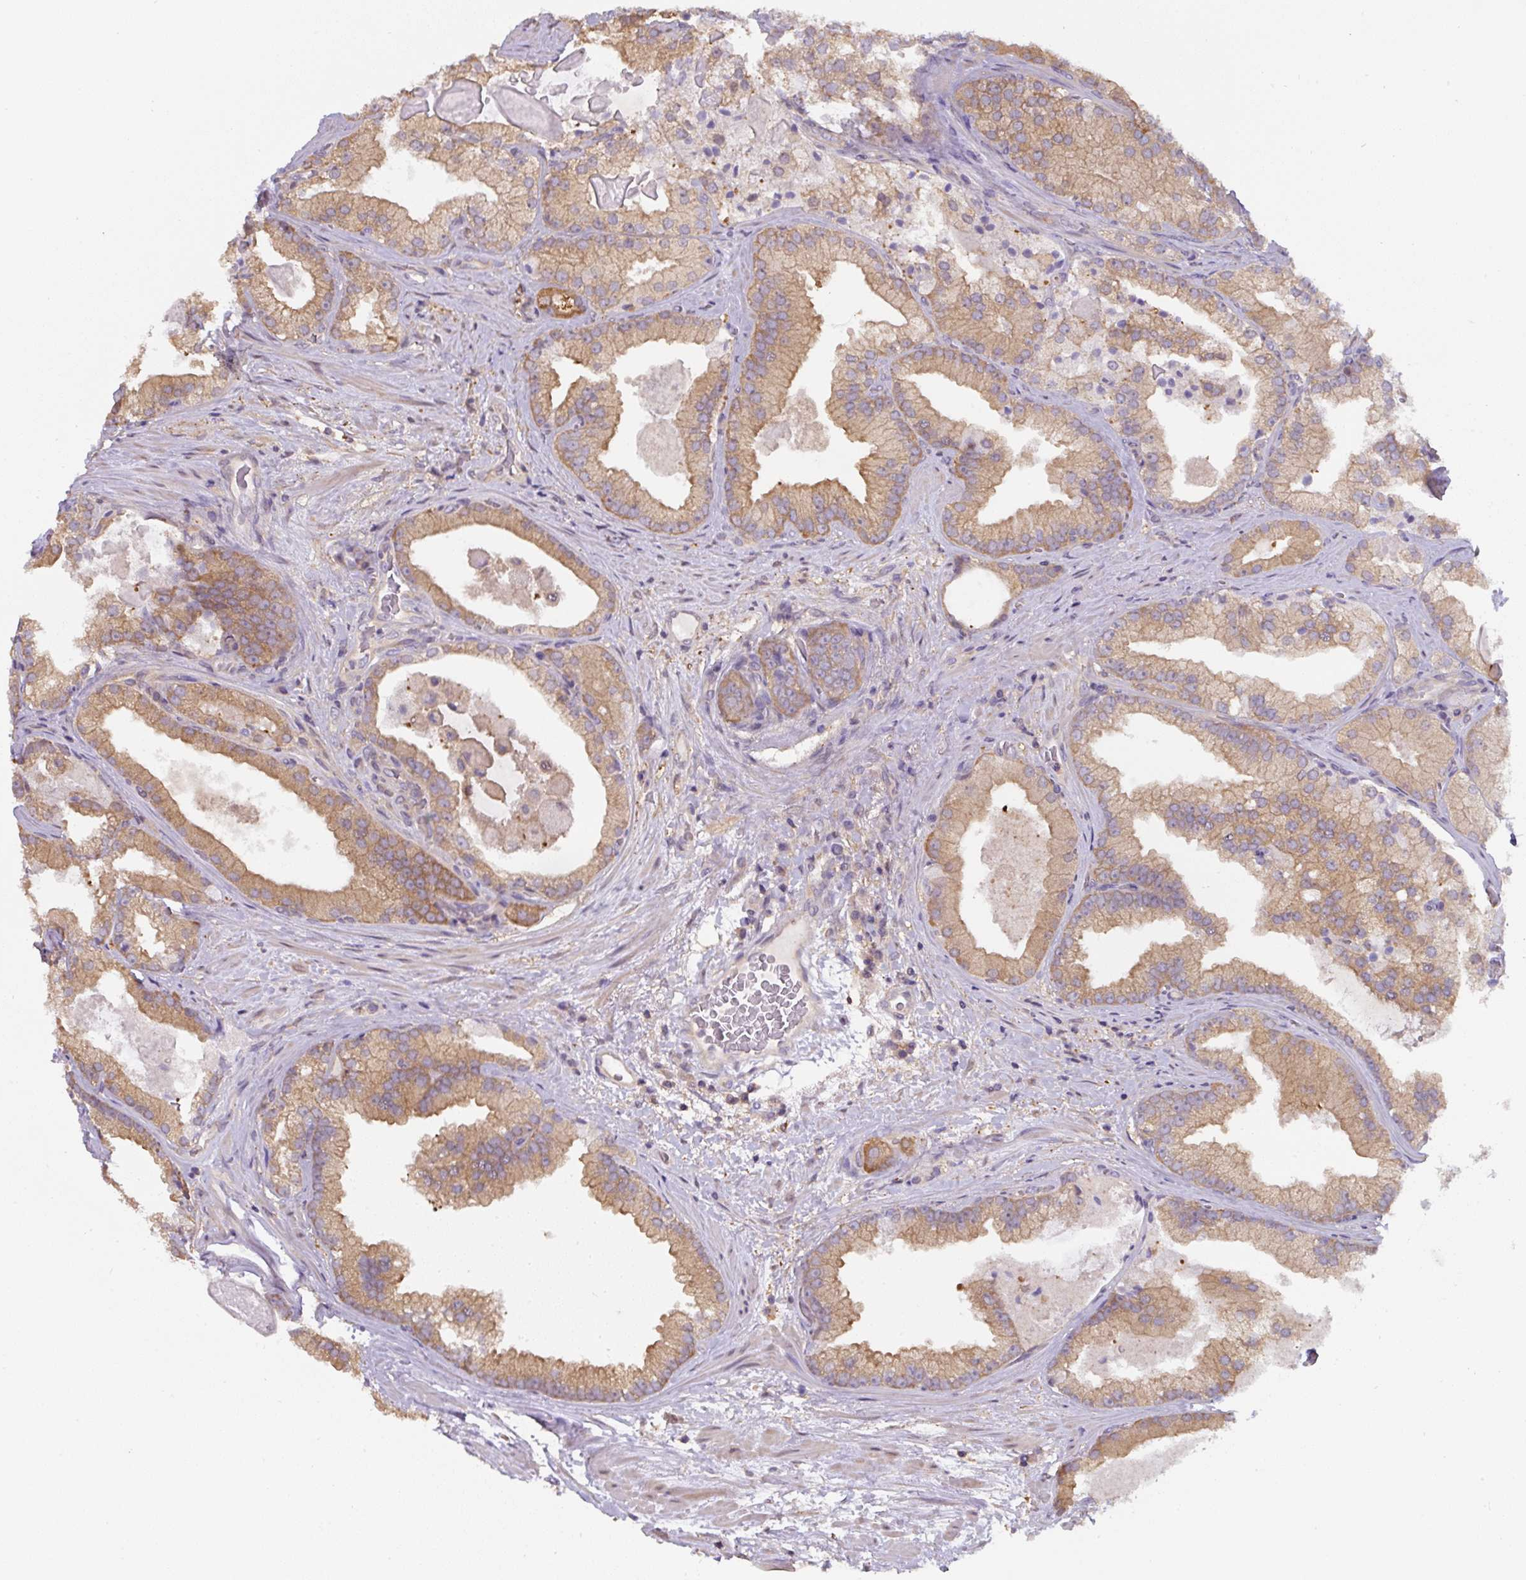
{"staining": {"intensity": "moderate", "quantity": ">75%", "location": "cytoplasmic/membranous"}, "tissue": "prostate cancer", "cell_type": "Tumor cells", "image_type": "cancer", "snomed": [{"axis": "morphology", "description": "Adenocarcinoma, High grade"}, {"axis": "topography", "description": "Prostate"}], "caption": "Moderate cytoplasmic/membranous staining is identified in approximately >75% of tumor cells in prostate adenocarcinoma (high-grade).", "gene": "ST13", "patient": {"sex": "male", "age": 68}}